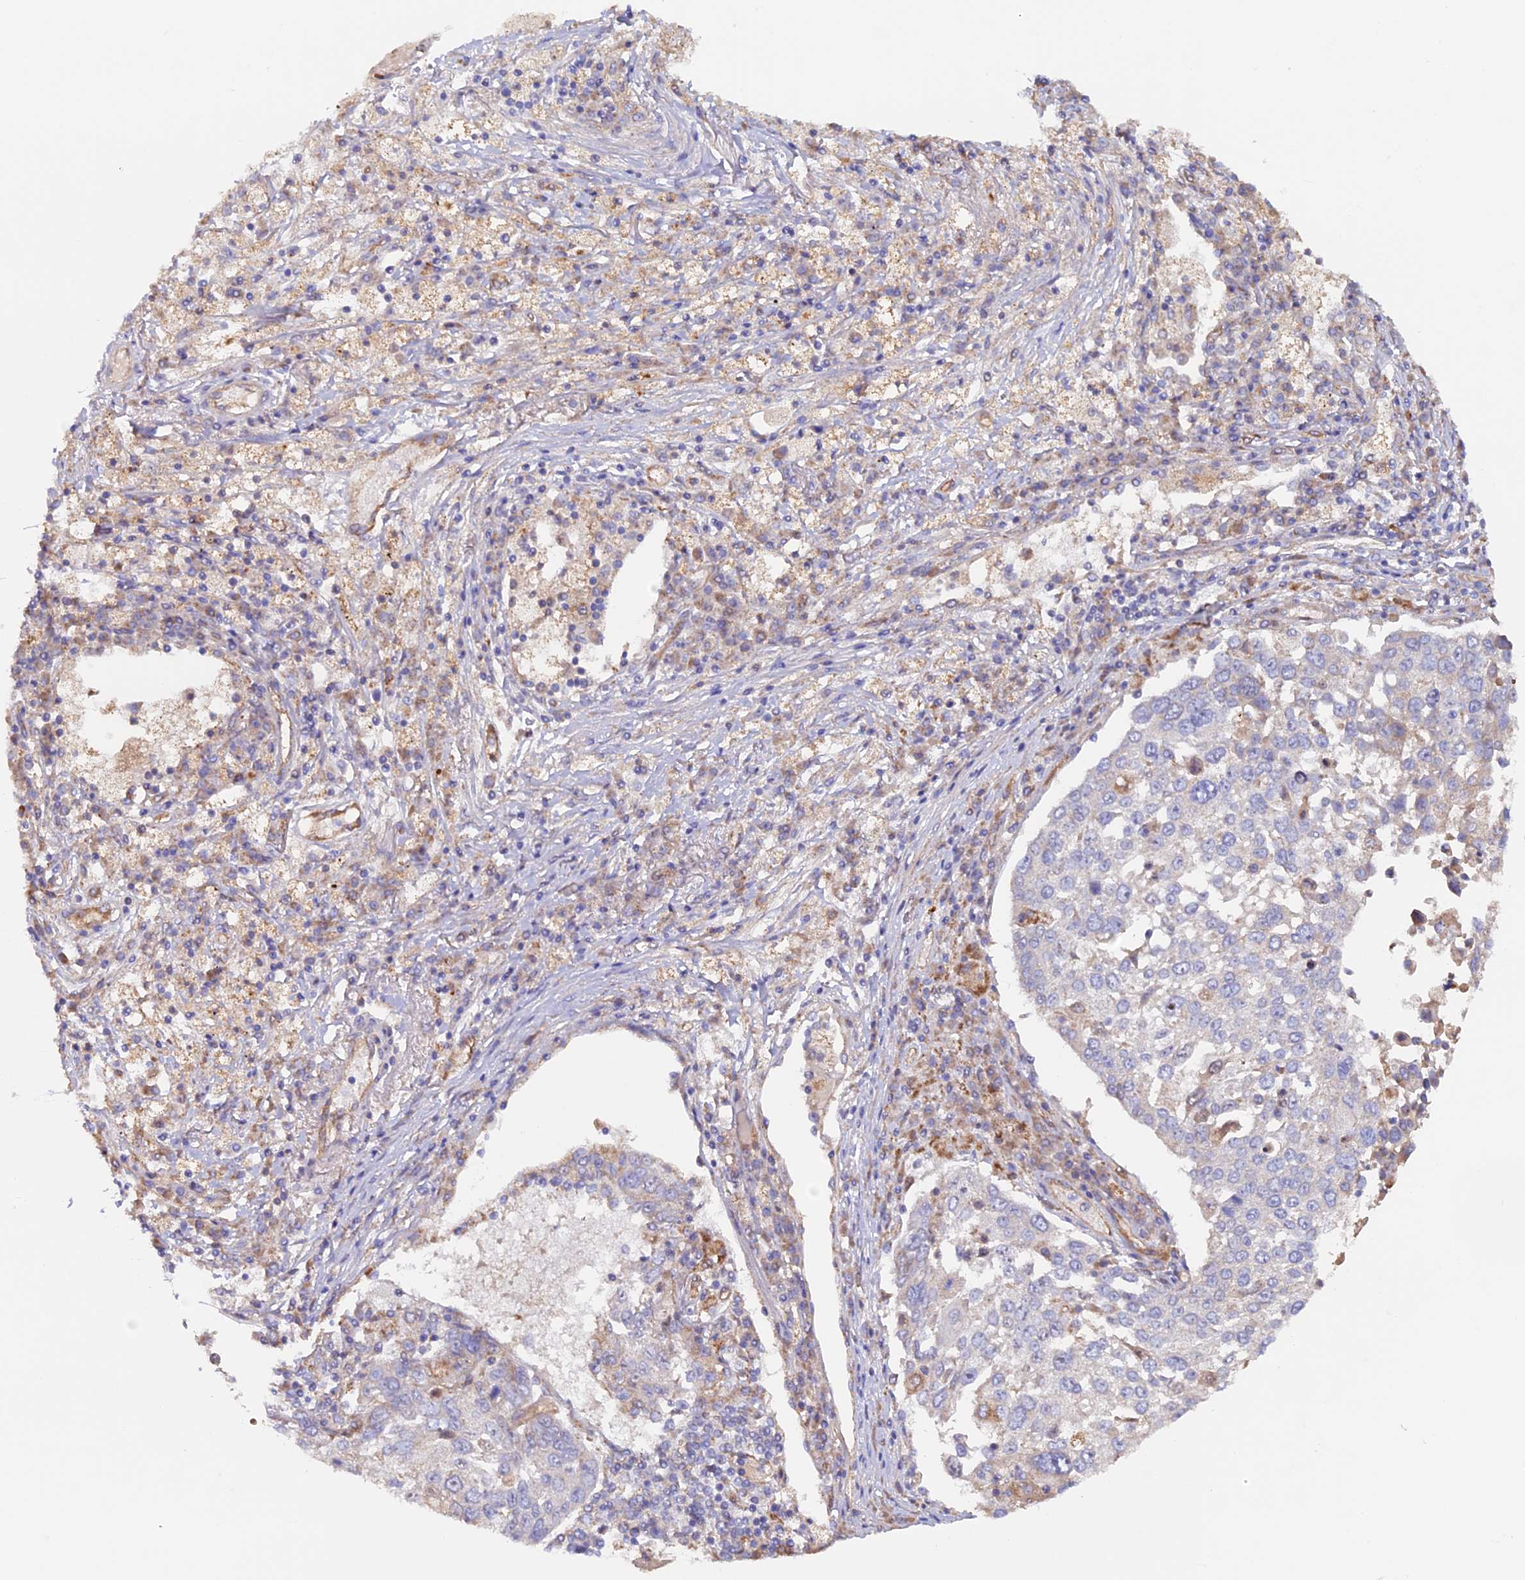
{"staining": {"intensity": "weak", "quantity": "25%-75%", "location": "cytoplasmic/membranous"}, "tissue": "lung cancer", "cell_type": "Tumor cells", "image_type": "cancer", "snomed": [{"axis": "morphology", "description": "Squamous cell carcinoma, NOS"}, {"axis": "topography", "description": "Lung"}], "caption": "Squamous cell carcinoma (lung) tissue shows weak cytoplasmic/membranous expression in approximately 25%-75% of tumor cells, visualized by immunohistochemistry.", "gene": "DUS3L", "patient": {"sex": "male", "age": 65}}